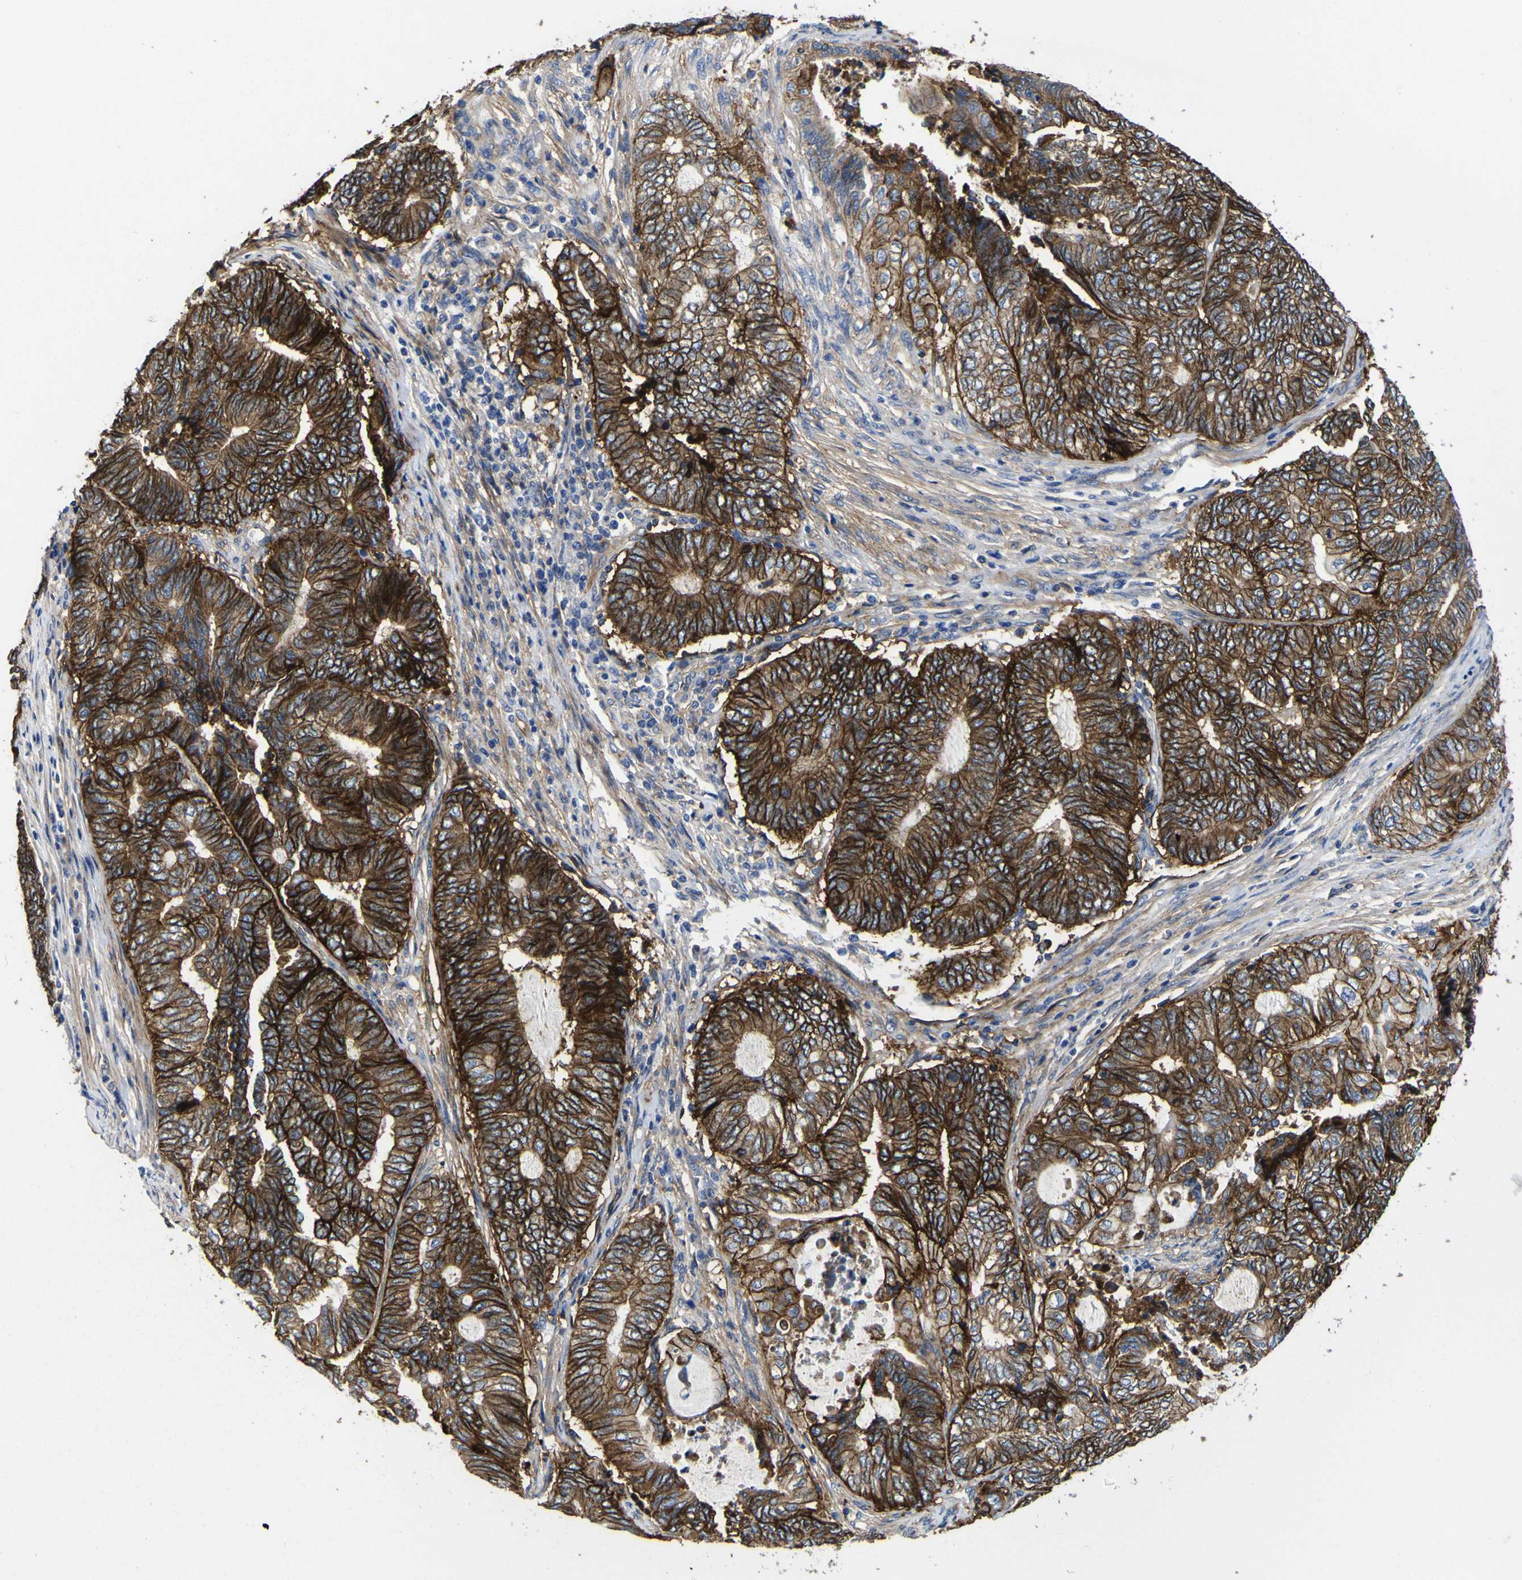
{"staining": {"intensity": "strong", "quantity": ">75%", "location": "cytoplasmic/membranous"}, "tissue": "endometrial cancer", "cell_type": "Tumor cells", "image_type": "cancer", "snomed": [{"axis": "morphology", "description": "Adenocarcinoma, NOS"}, {"axis": "topography", "description": "Uterus"}, {"axis": "topography", "description": "Endometrium"}], "caption": "Strong cytoplasmic/membranous protein staining is appreciated in approximately >75% of tumor cells in endometrial cancer.", "gene": "CD151", "patient": {"sex": "female", "age": 70}}